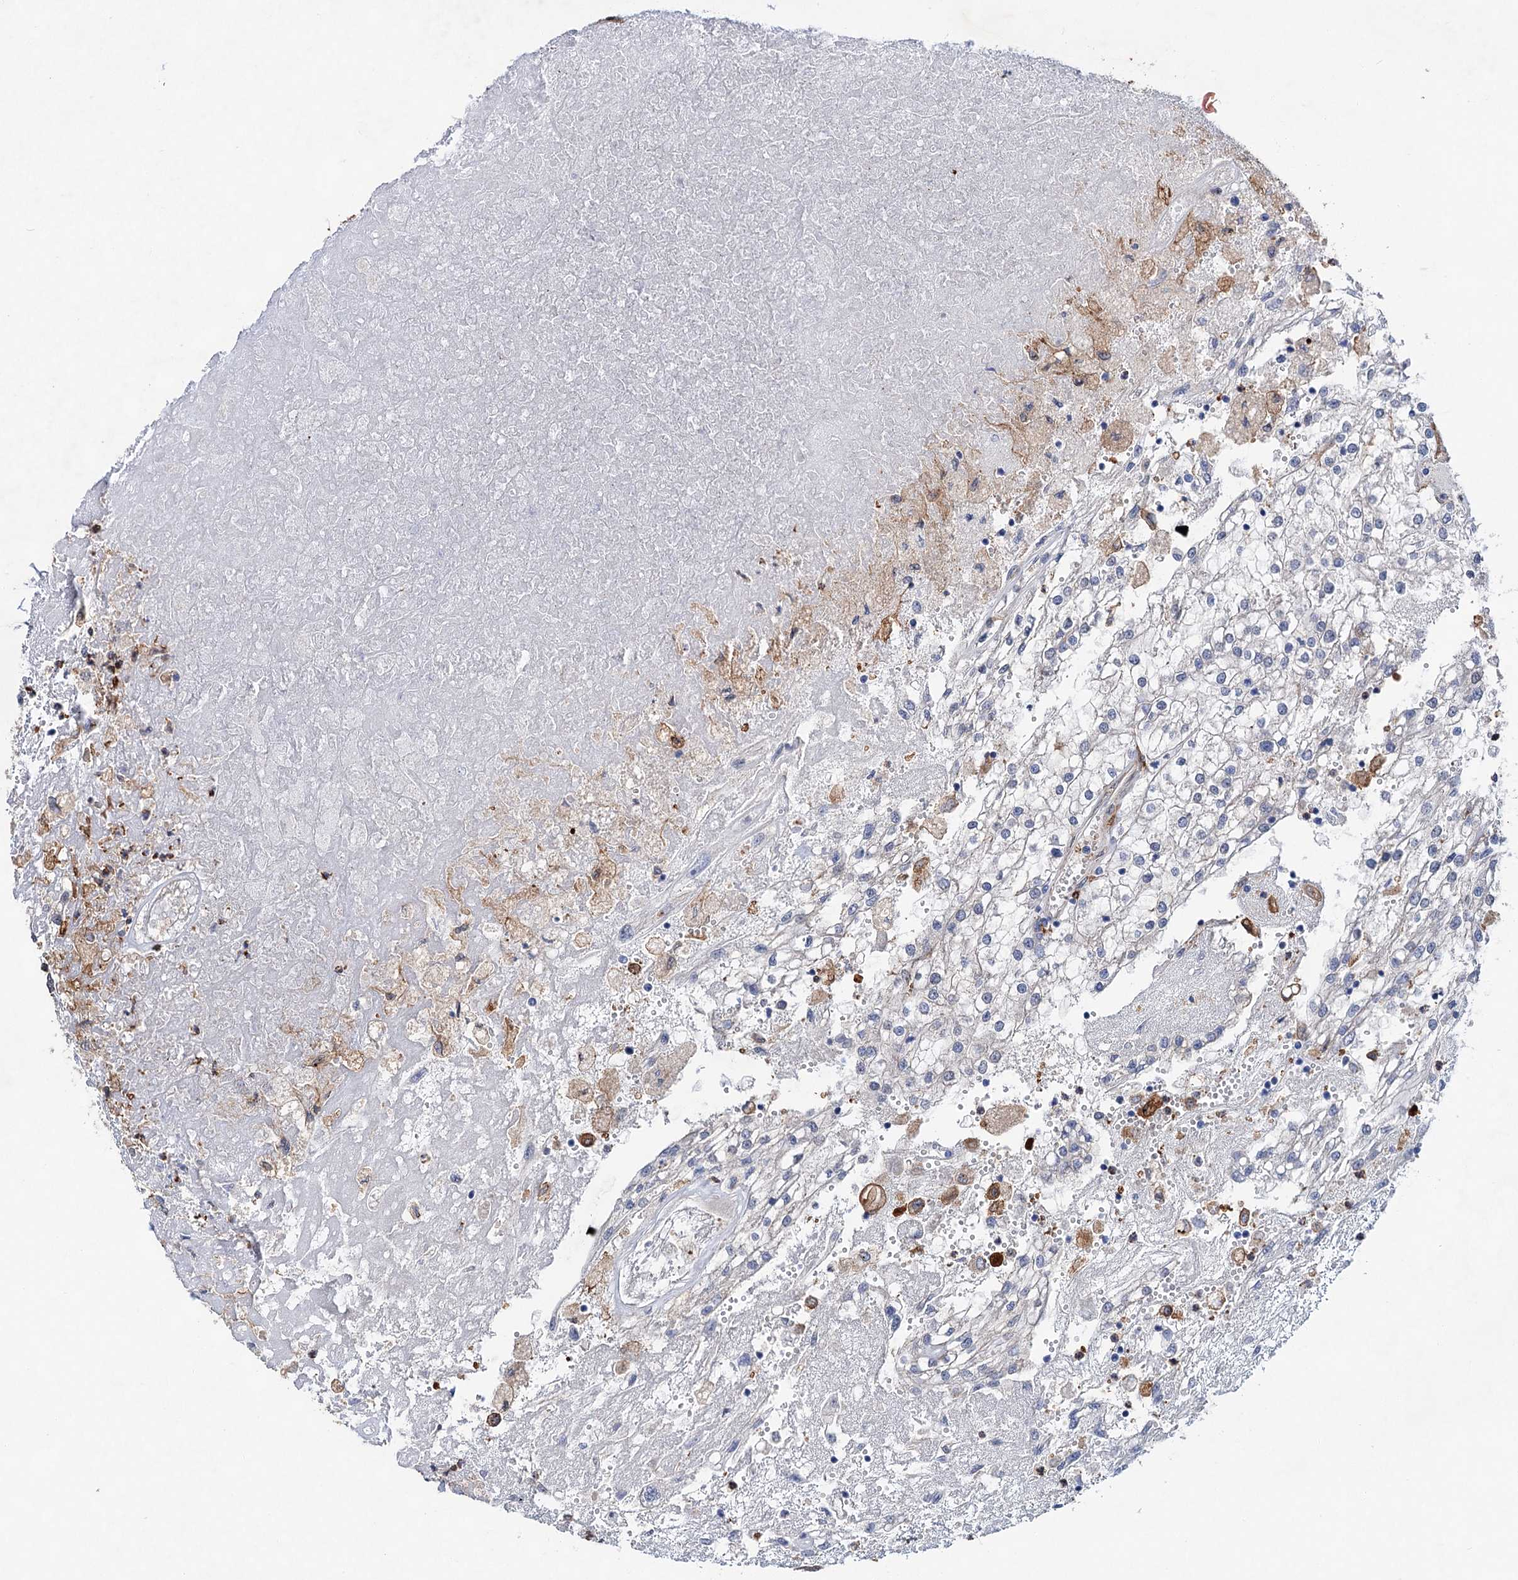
{"staining": {"intensity": "negative", "quantity": "none", "location": "none"}, "tissue": "renal cancer", "cell_type": "Tumor cells", "image_type": "cancer", "snomed": [{"axis": "morphology", "description": "Adenocarcinoma, NOS"}, {"axis": "topography", "description": "Kidney"}], "caption": "There is no significant staining in tumor cells of renal adenocarcinoma.", "gene": "TMTC3", "patient": {"sex": "female", "age": 52}}